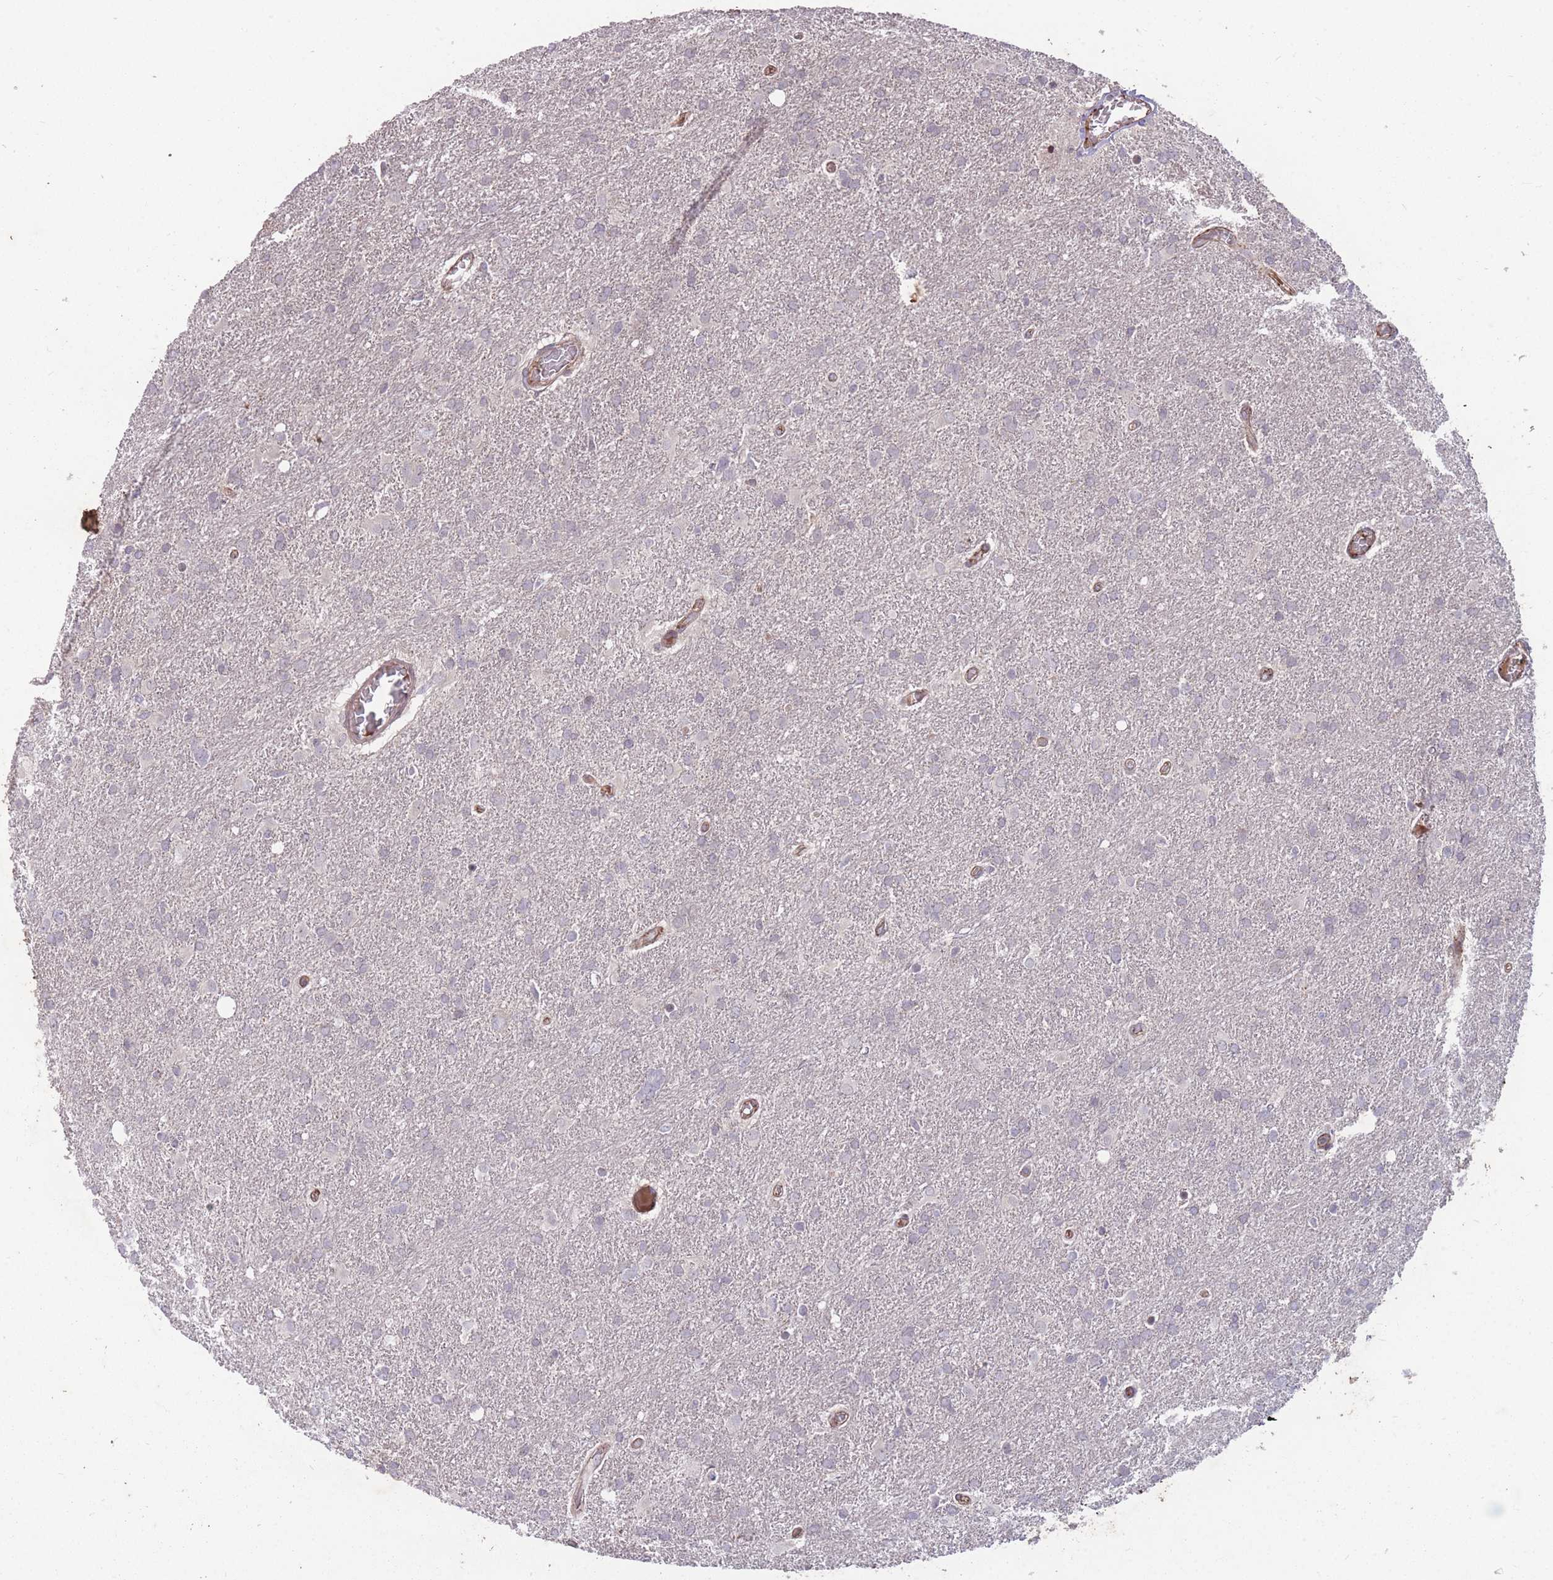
{"staining": {"intensity": "negative", "quantity": "none", "location": "none"}, "tissue": "glioma", "cell_type": "Tumor cells", "image_type": "cancer", "snomed": [{"axis": "morphology", "description": "Glioma, malignant, High grade"}, {"axis": "topography", "description": "Brain"}], "caption": "The photomicrograph reveals no significant positivity in tumor cells of glioma.", "gene": "GGT5", "patient": {"sex": "male", "age": 61}}